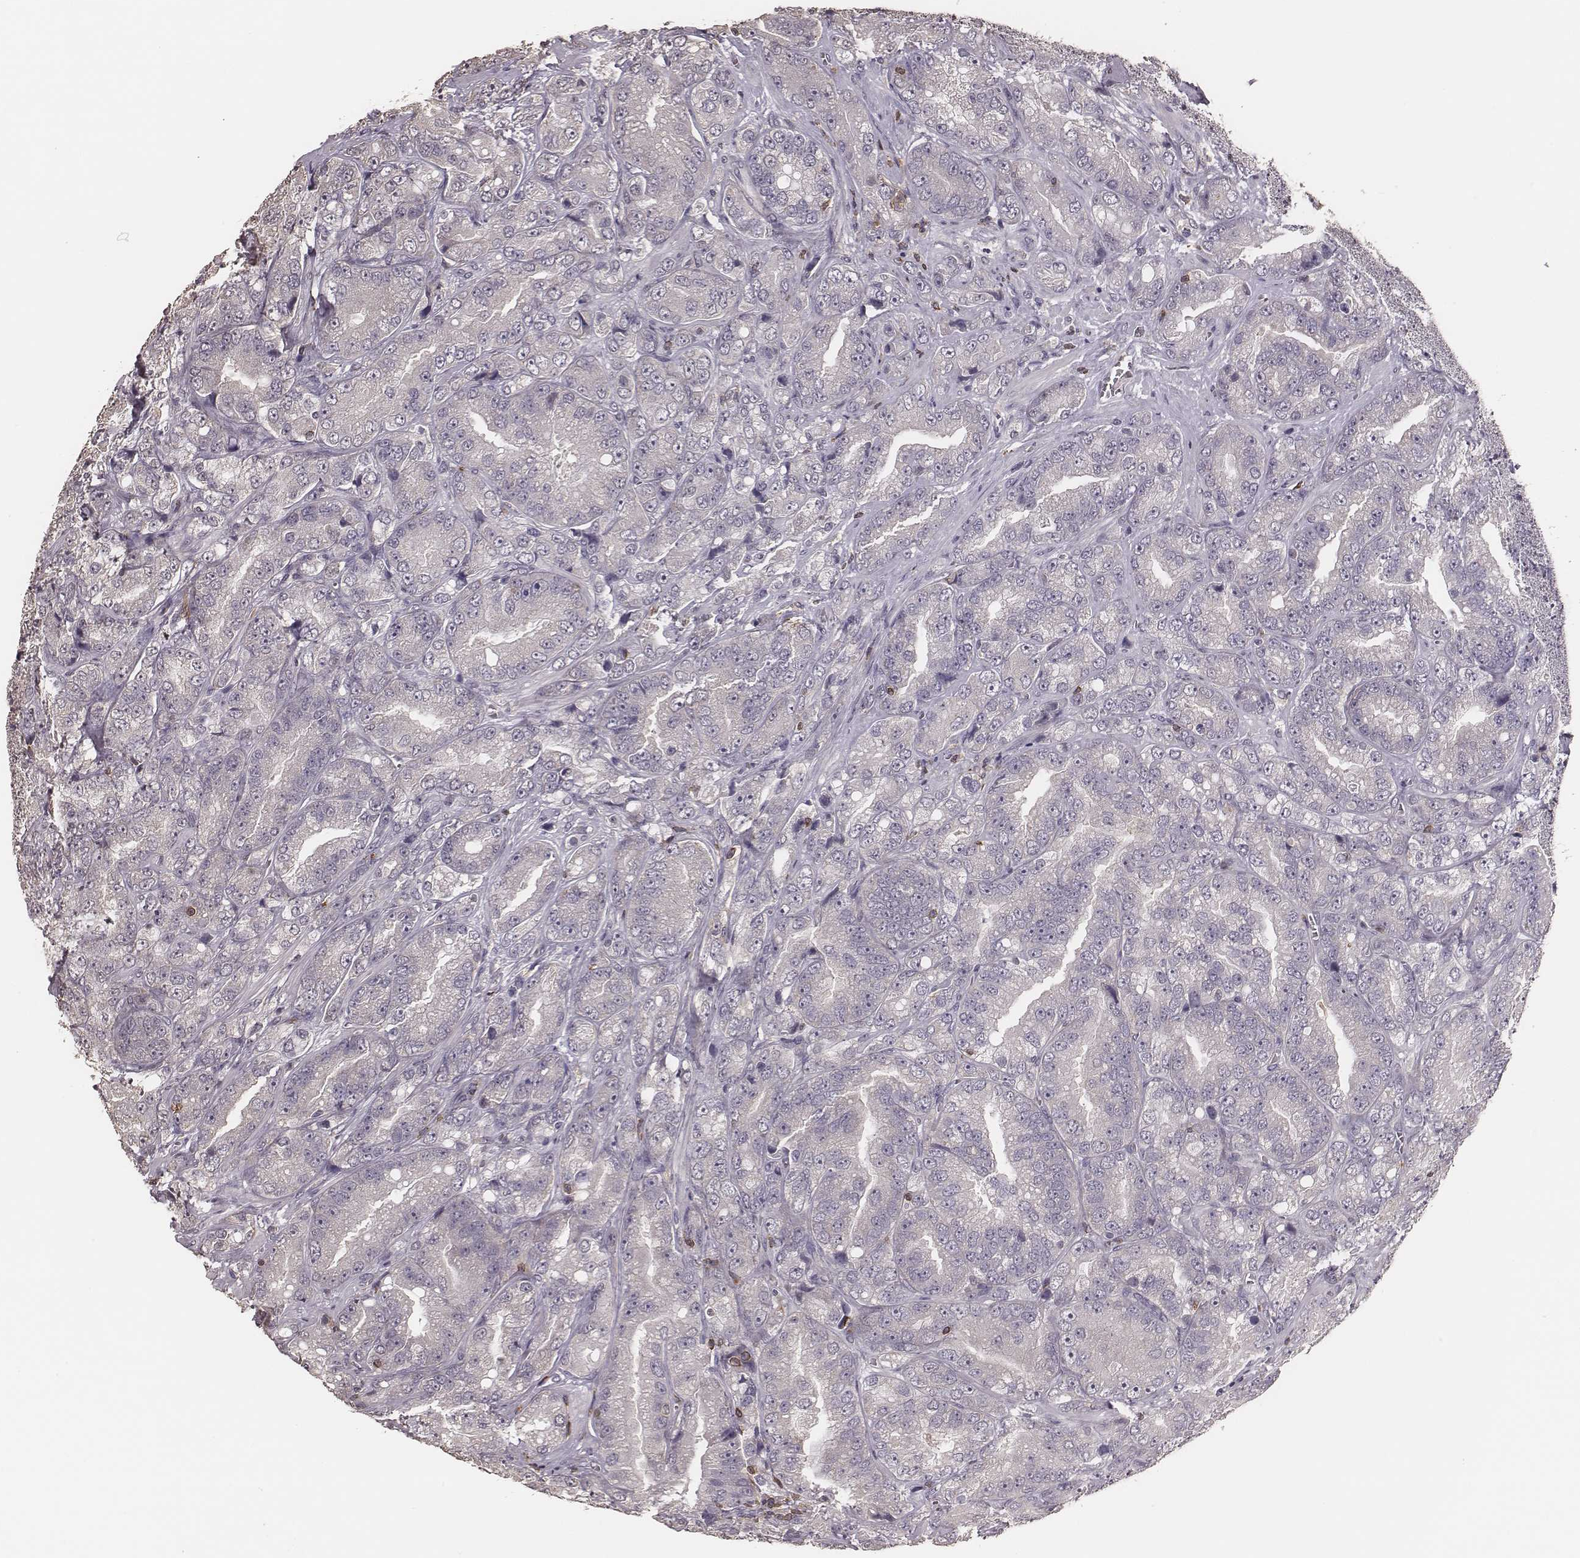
{"staining": {"intensity": "negative", "quantity": "none", "location": "none"}, "tissue": "prostate cancer", "cell_type": "Tumor cells", "image_type": "cancer", "snomed": [{"axis": "morphology", "description": "Adenocarcinoma, NOS"}, {"axis": "topography", "description": "Prostate"}], "caption": "Immunohistochemical staining of prostate cancer (adenocarcinoma) displays no significant positivity in tumor cells. (DAB immunohistochemistry visualized using brightfield microscopy, high magnification).", "gene": "PILRA", "patient": {"sex": "male", "age": 63}}